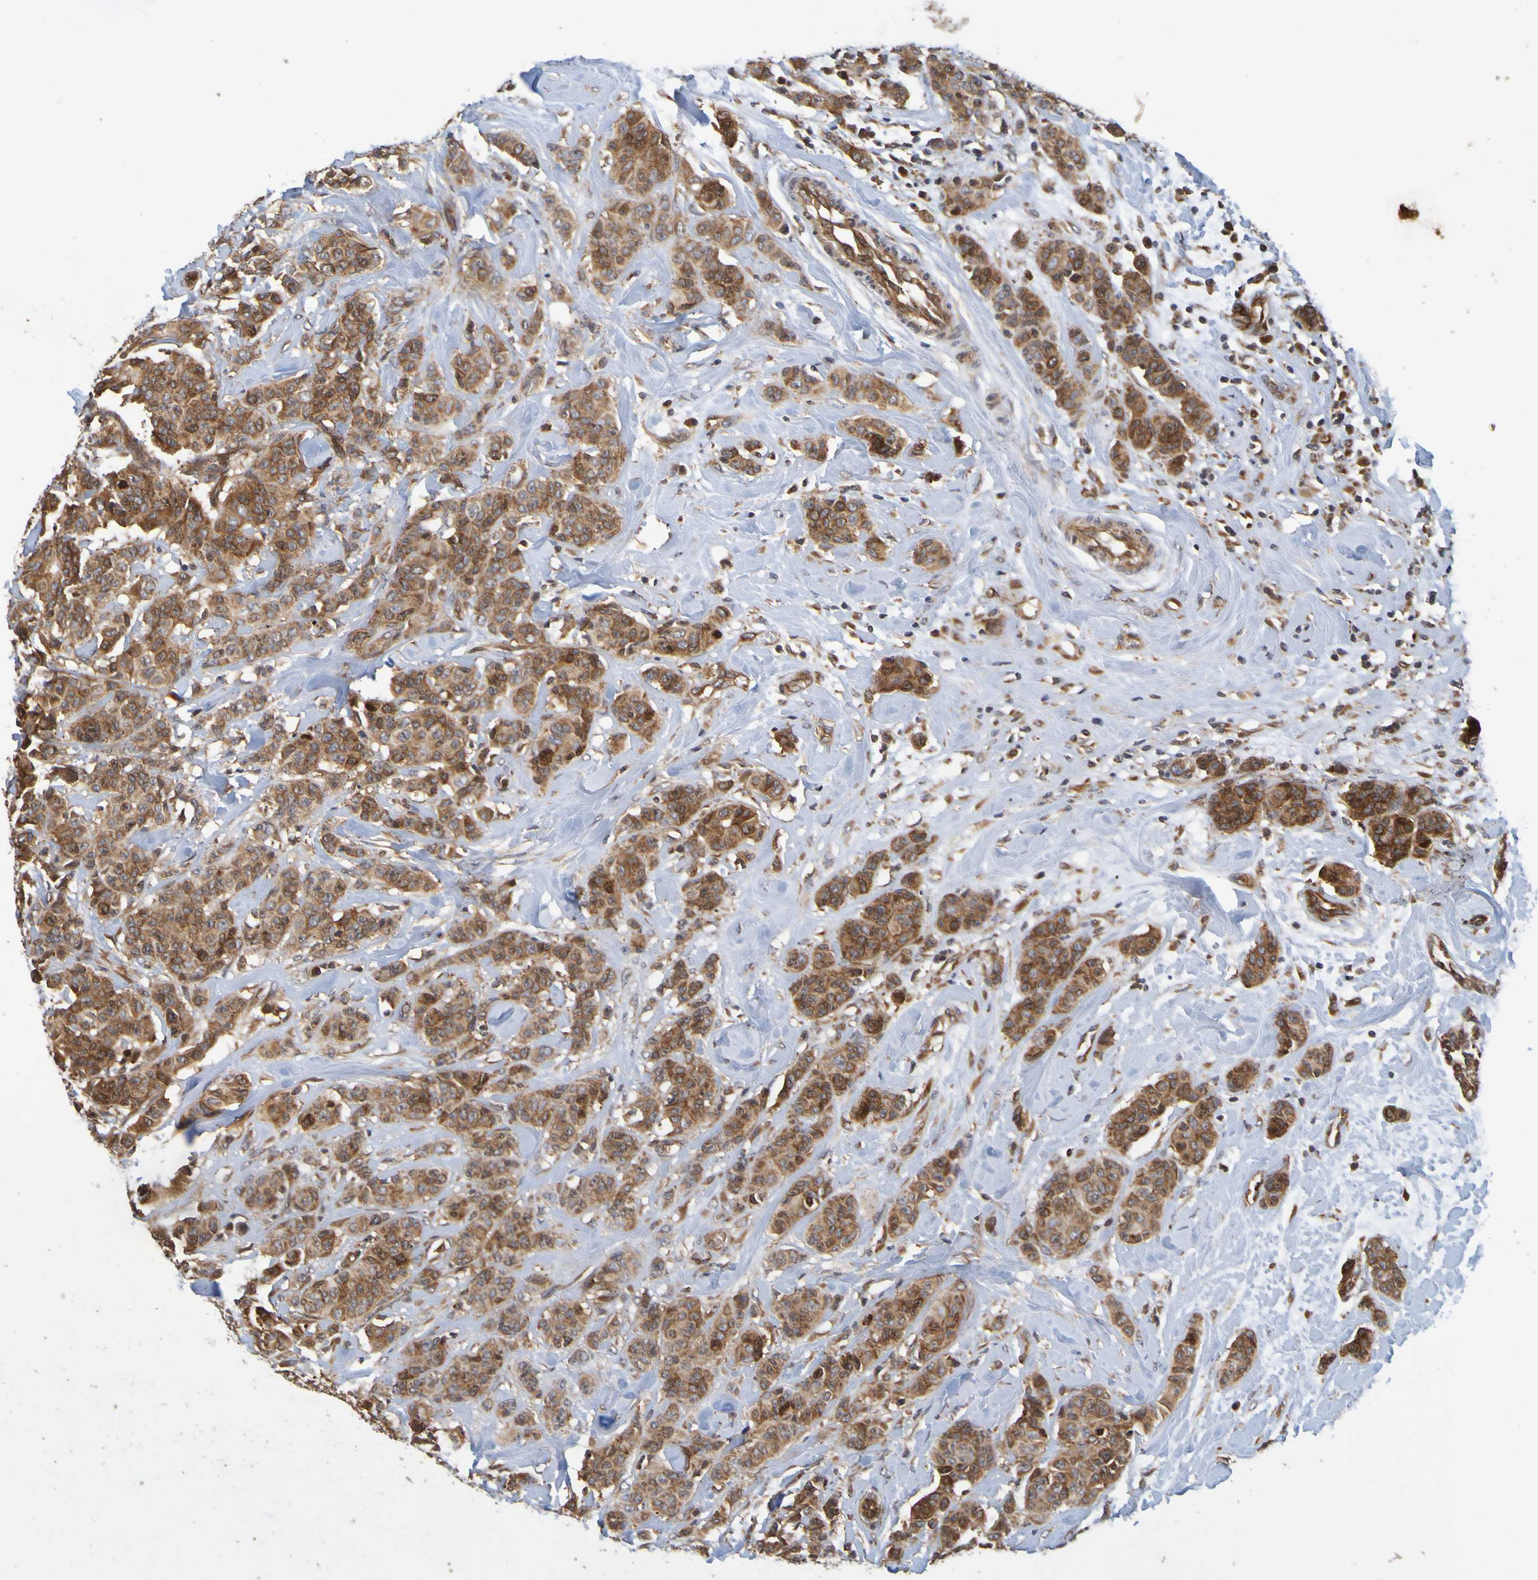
{"staining": {"intensity": "strong", "quantity": ">75%", "location": "cytoplasmic/membranous"}, "tissue": "breast cancer", "cell_type": "Tumor cells", "image_type": "cancer", "snomed": [{"axis": "morphology", "description": "Normal tissue, NOS"}, {"axis": "morphology", "description": "Duct carcinoma"}, {"axis": "topography", "description": "Breast"}], "caption": "High-power microscopy captured an immunohistochemistry photomicrograph of breast cancer, revealing strong cytoplasmic/membranous positivity in about >75% of tumor cells. The staining was performed using DAB to visualize the protein expression in brown, while the nuclei were stained in blue with hematoxylin (Magnification: 20x).", "gene": "OCRL", "patient": {"sex": "female", "age": 40}}